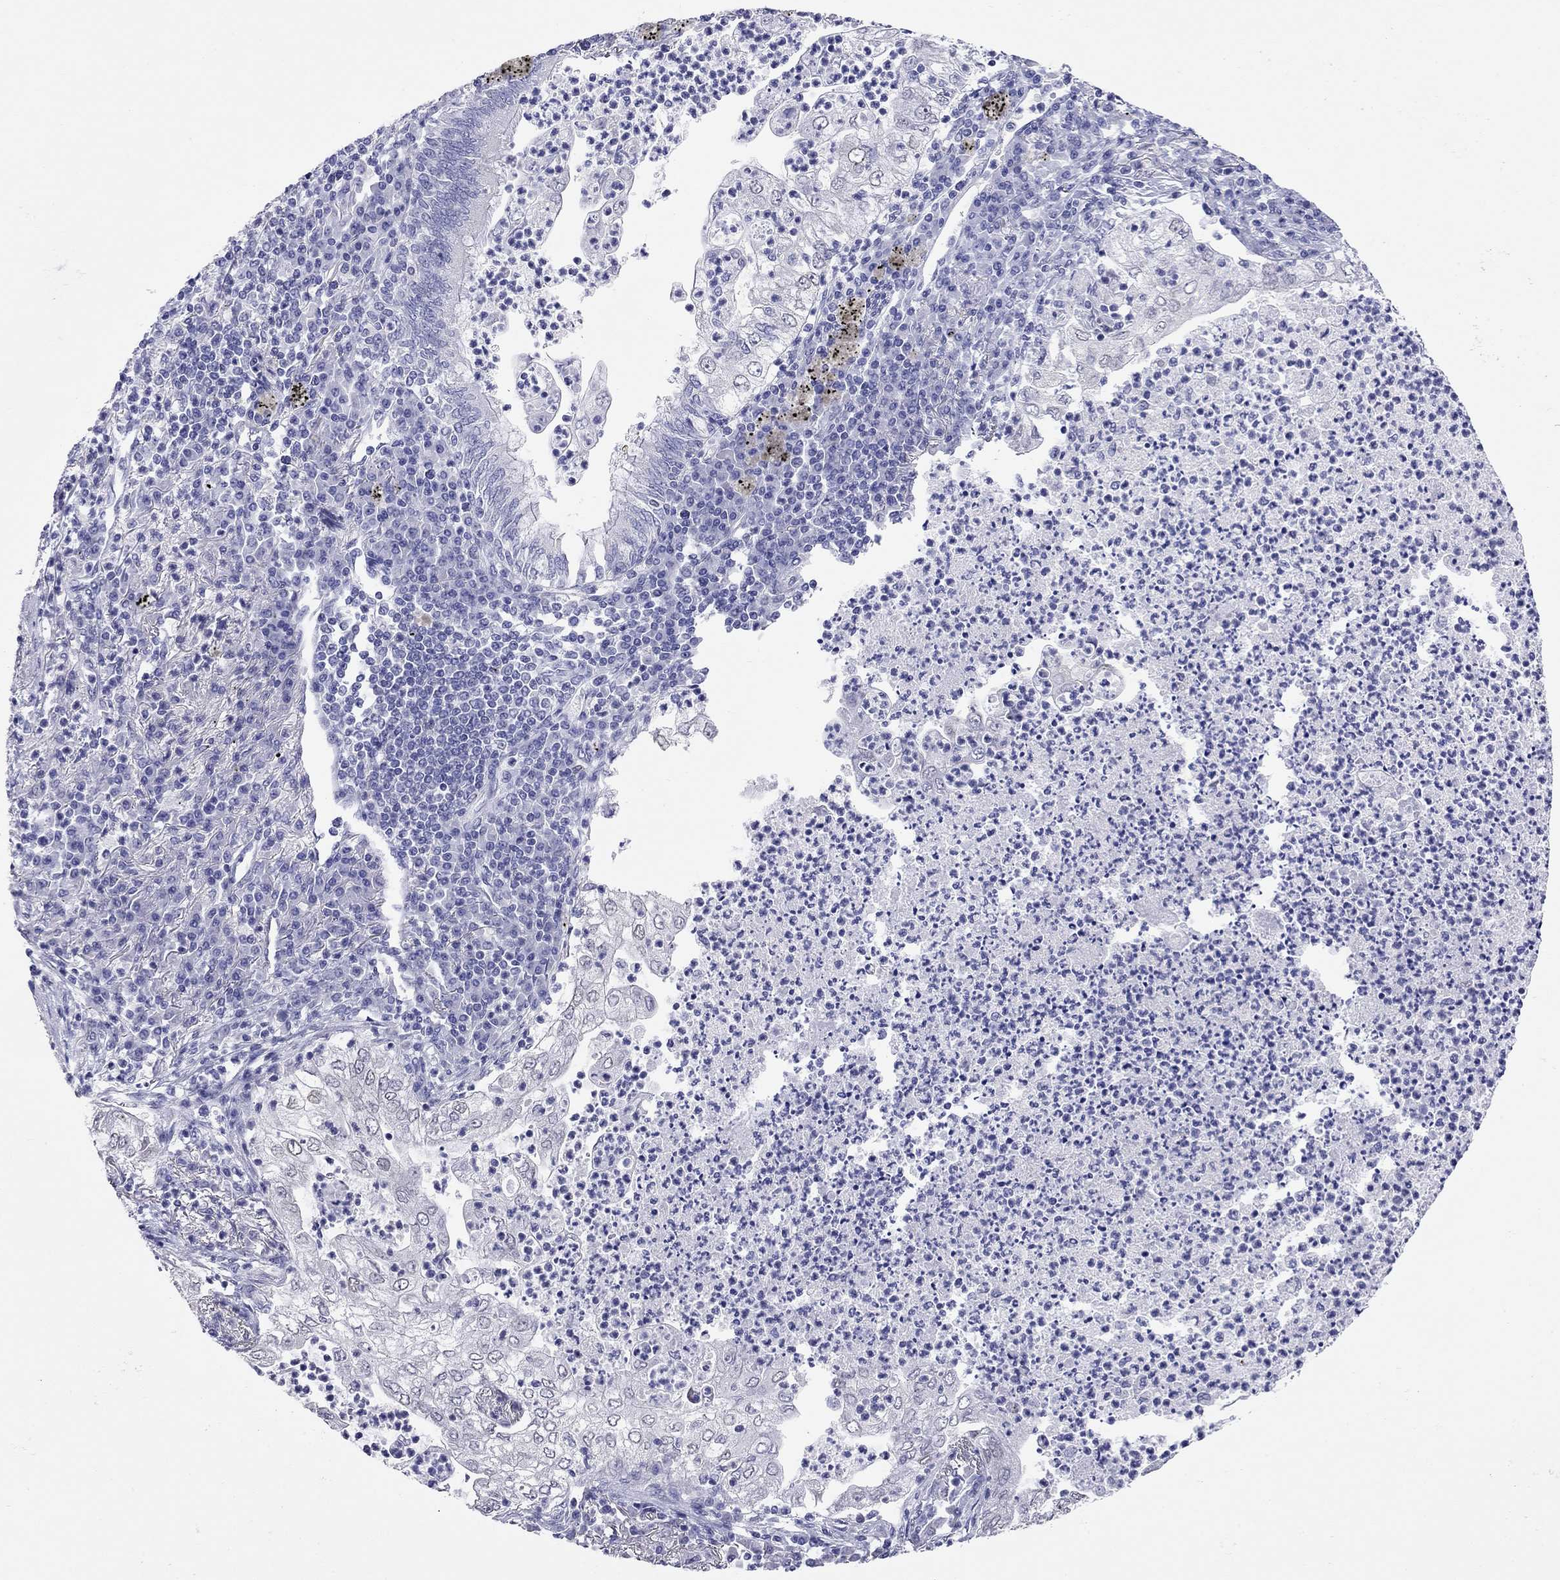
{"staining": {"intensity": "negative", "quantity": "none", "location": "none"}, "tissue": "lung cancer", "cell_type": "Tumor cells", "image_type": "cancer", "snomed": [{"axis": "morphology", "description": "Adenocarcinoma, NOS"}, {"axis": "topography", "description": "Lung"}], "caption": "A high-resolution micrograph shows IHC staining of adenocarcinoma (lung), which reveals no significant expression in tumor cells.", "gene": "ARMC12", "patient": {"sex": "female", "age": 73}}